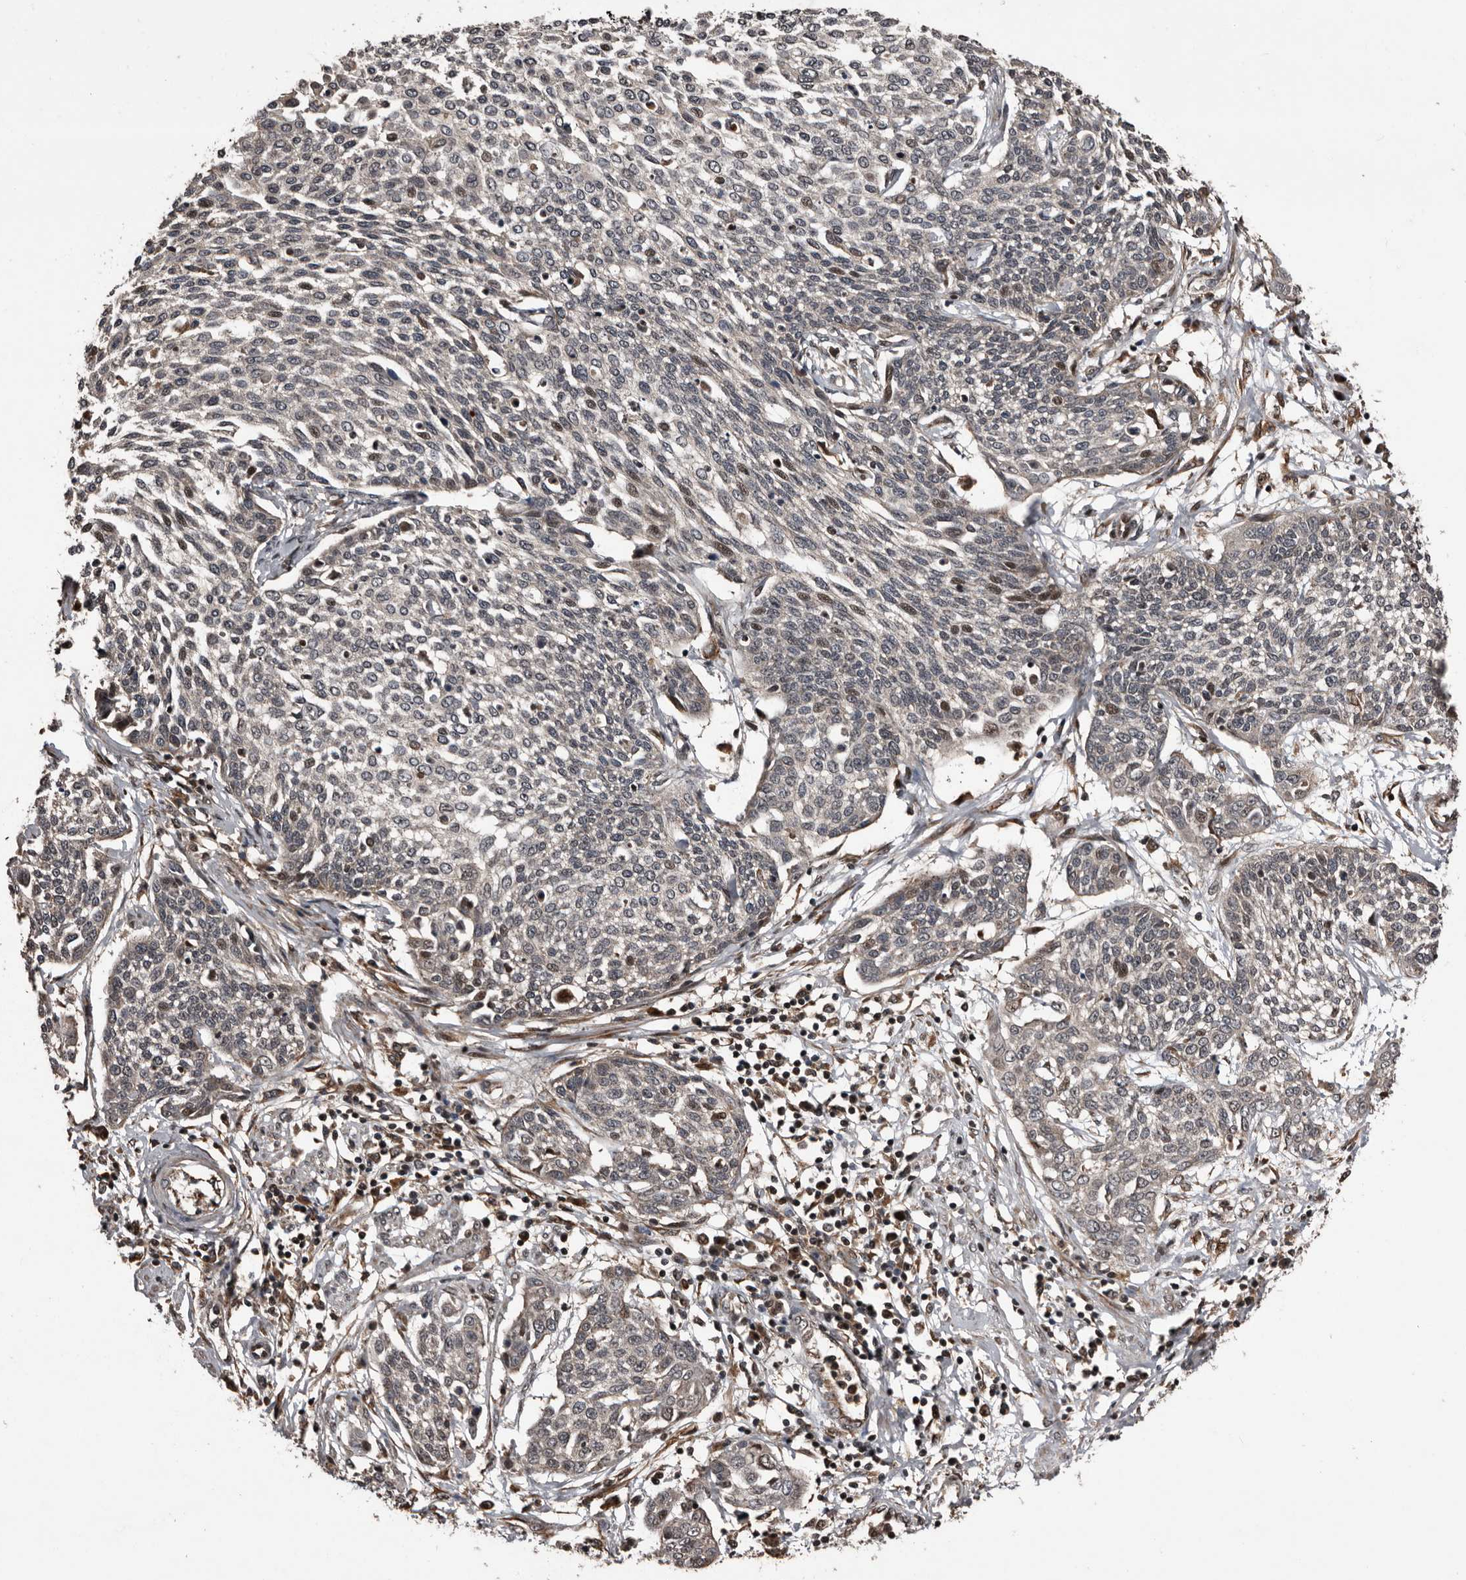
{"staining": {"intensity": "negative", "quantity": "none", "location": "none"}, "tissue": "cervical cancer", "cell_type": "Tumor cells", "image_type": "cancer", "snomed": [{"axis": "morphology", "description": "Squamous cell carcinoma, NOS"}, {"axis": "topography", "description": "Cervix"}], "caption": "There is no significant expression in tumor cells of cervical cancer (squamous cell carcinoma).", "gene": "SERTAD4", "patient": {"sex": "female", "age": 34}}